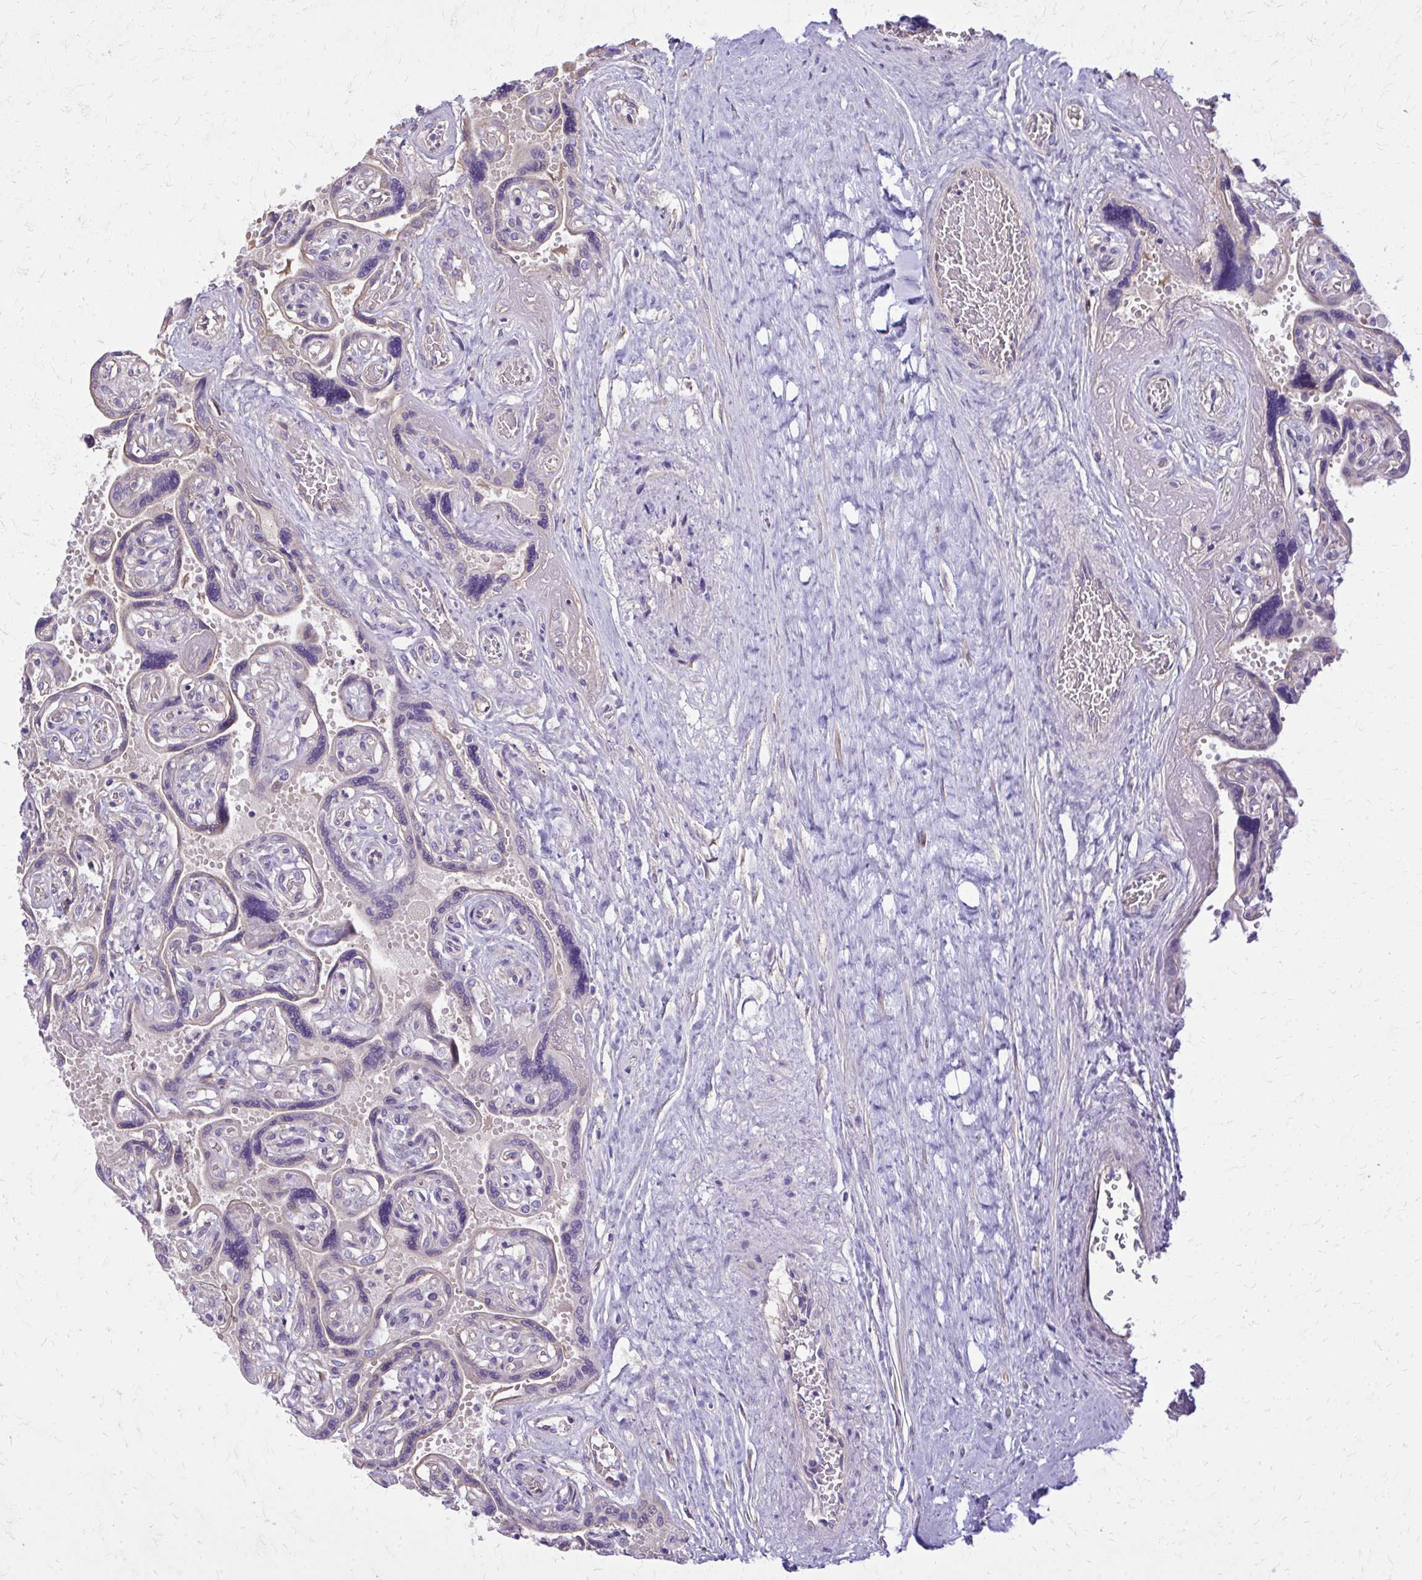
{"staining": {"intensity": "negative", "quantity": "none", "location": "none"}, "tissue": "placenta", "cell_type": "Decidual cells", "image_type": "normal", "snomed": [{"axis": "morphology", "description": "Normal tissue, NOS"}, {"axis": "topography", "description": "Placenta"}], "caption": "Image shows no significant protein expression in decidual cells of benign placenta. (DAB IHC with hematoxylin counter stain).", "gene": "RUNDC3B", "patient": {"sex": "female", "age": 32}}